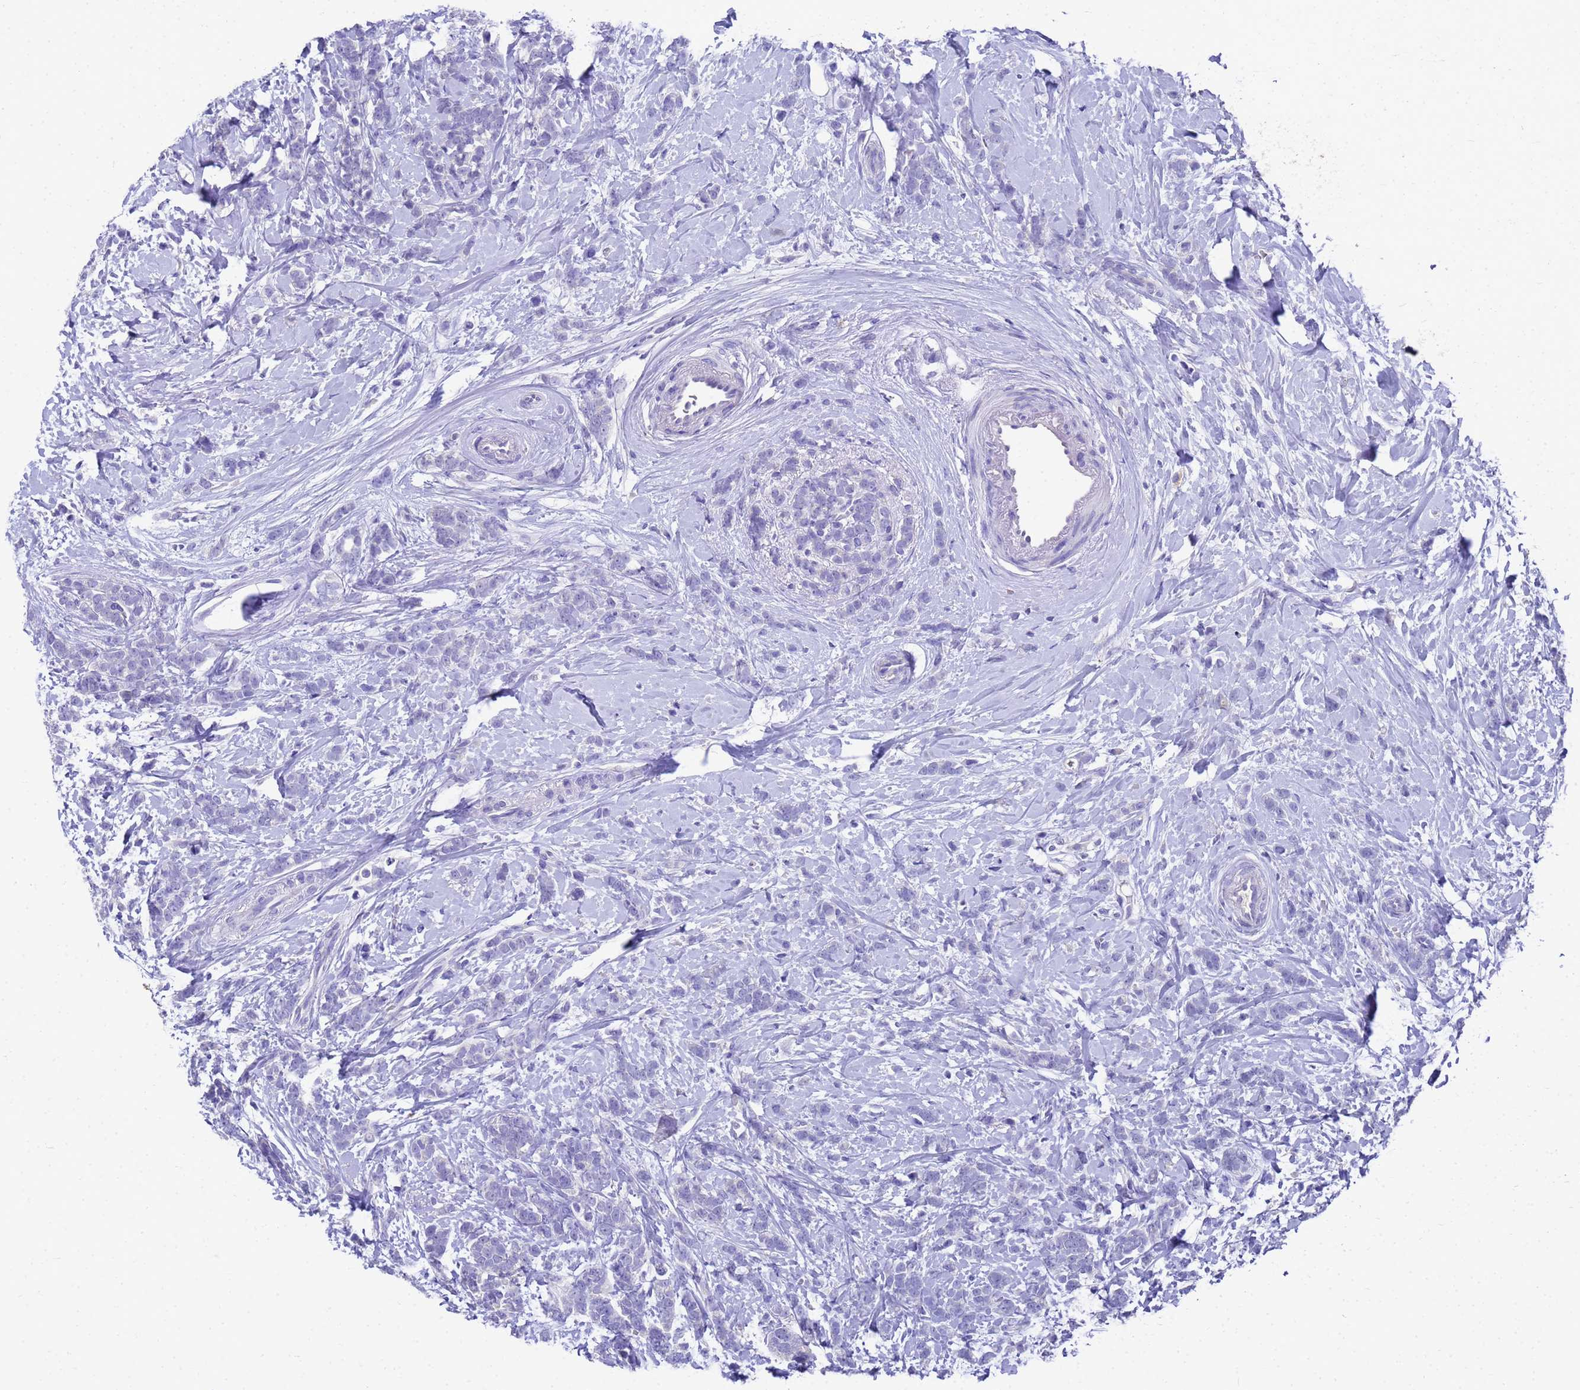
{"staining": {"intensity": "negative", "quantity": "none", "location": "none"}, "tissue": "breast cancer", "cell_type": "Tumor cells", "image_type": "cancer", "snomed": [{"axis": "morphology", "description": "Lobular carcinoma"}, {"axis": "topography", "description": "Breast"}], "caption": "The photomicrograph demonstrates no staining of tumor cells in lobular carcinoma (breast).", "gene": "MS4A13", "patient": {"sex": "female", "age": 58}}